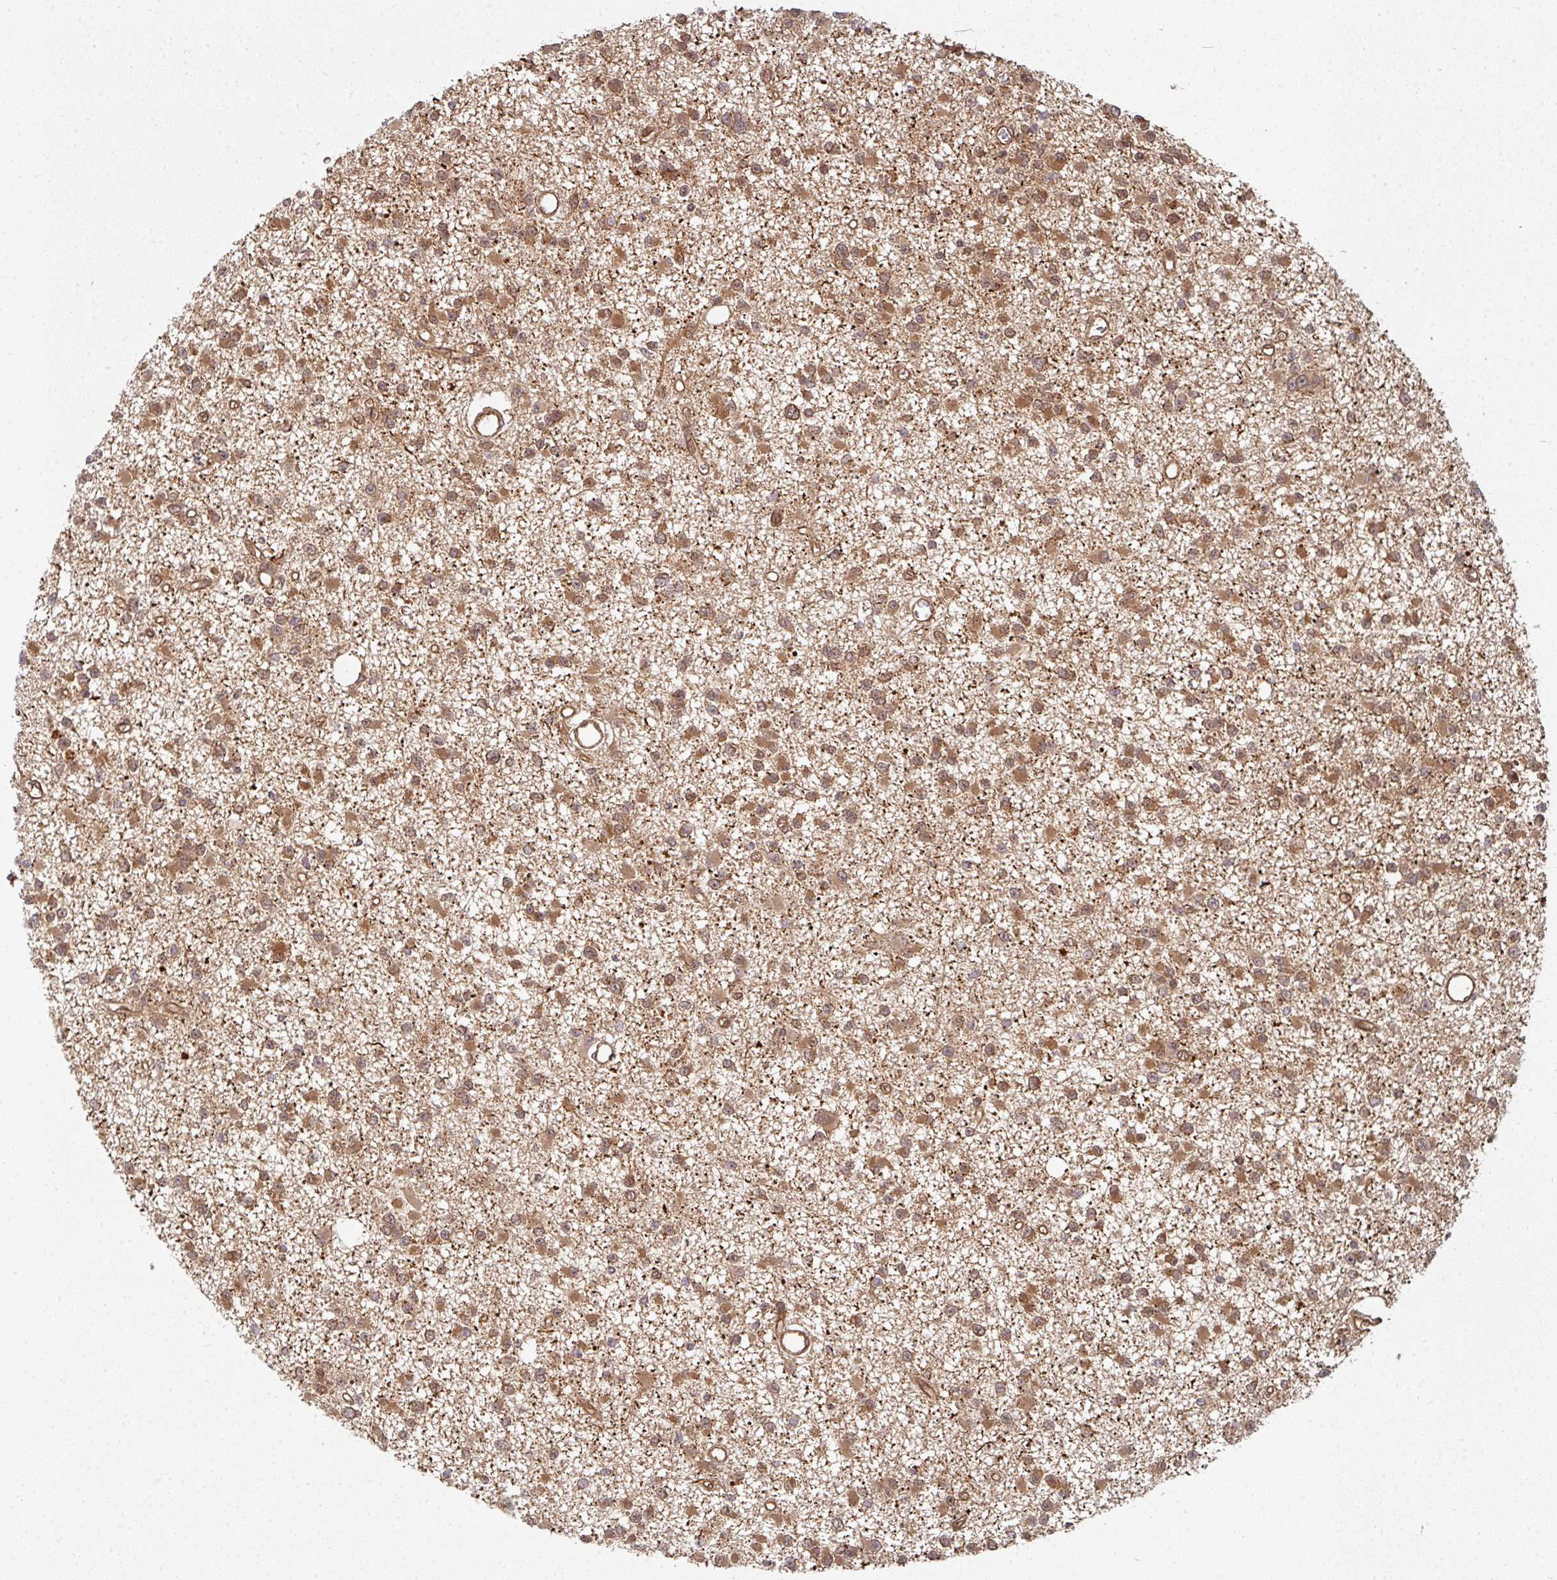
{"staining": {"intensity": "moderate", "quantity": ">75%", "location": "cytoplasmic/membranous"}, "tissue": "glioma", "cell_type": "Tumor cells", "image_type": "cancer", "snomed": [{"axis": "morphology", "description": "Glioma, malignant, Low grade"}, {"axis": "topography", "description": "Brain"}], "caption": "Immunohistochemical staining of human glioma reveals medium levels of moderate cytoplasmic/membranous staining in approximately >75% of tumor cells.", "gene": "EIF4EBP2", "patient": {"sex": "female", "age": 22}}